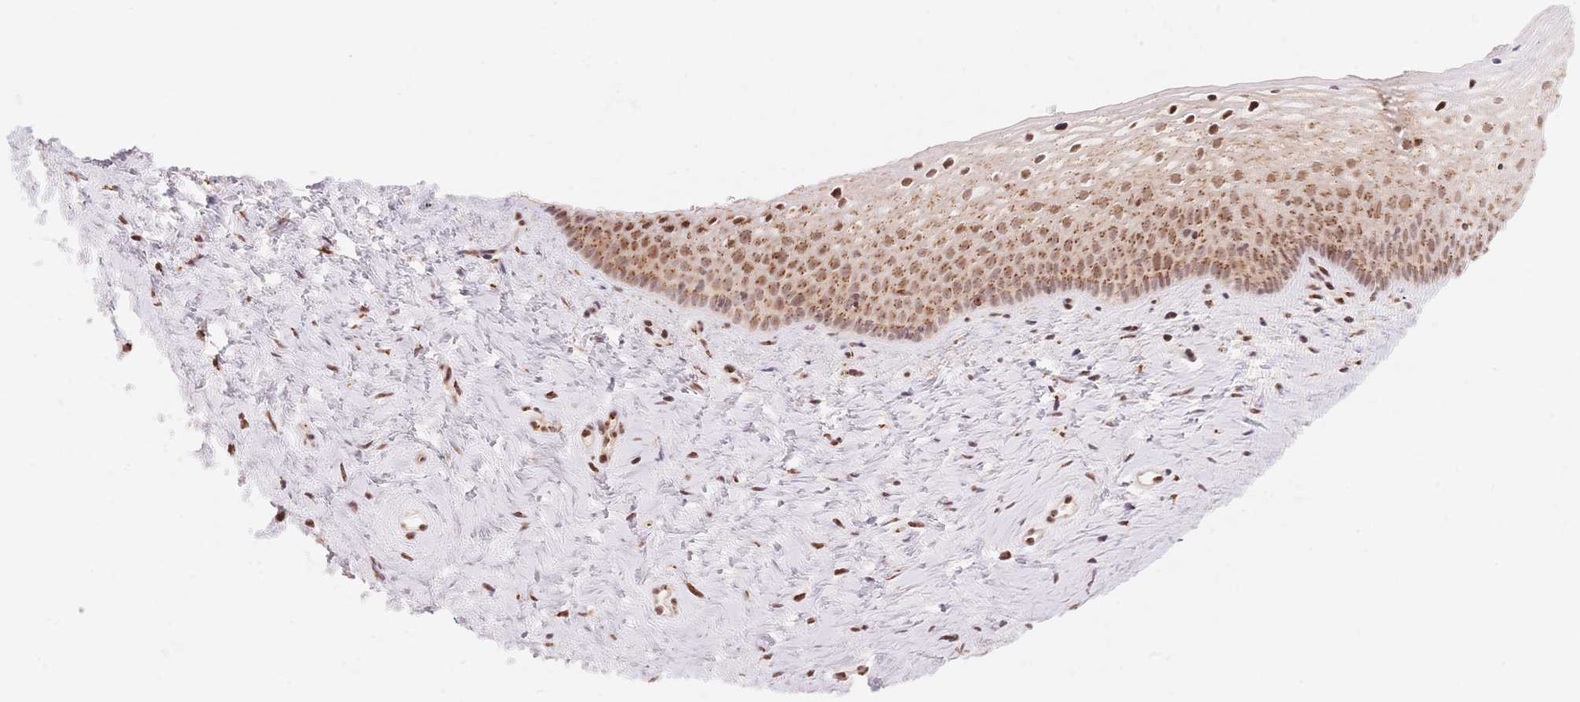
{"staining": {"intensity": "strong", "quantity": ">75%", "location": "nuclear"}, "tissue": "vagina", "cell_type": "Squamous epithelial cells", "image_type": "normal", "snomed": [{"axis": "morphology", "description": "Normal tissue, NOS"}, {"axis": "topography", "description": "Vagina"}], "caption": "High-magnification brightfield microscopy of normal vagina stained with DAB (3,3'-diaminobenzidine) (brown) and counterstained with hematoxylin (blue). squamous epithelial cells exhibit strong nuclear positivity is present in about>75% of cells.", "gene": "STK39", "patient": {"sex": "female", "age": 45}}